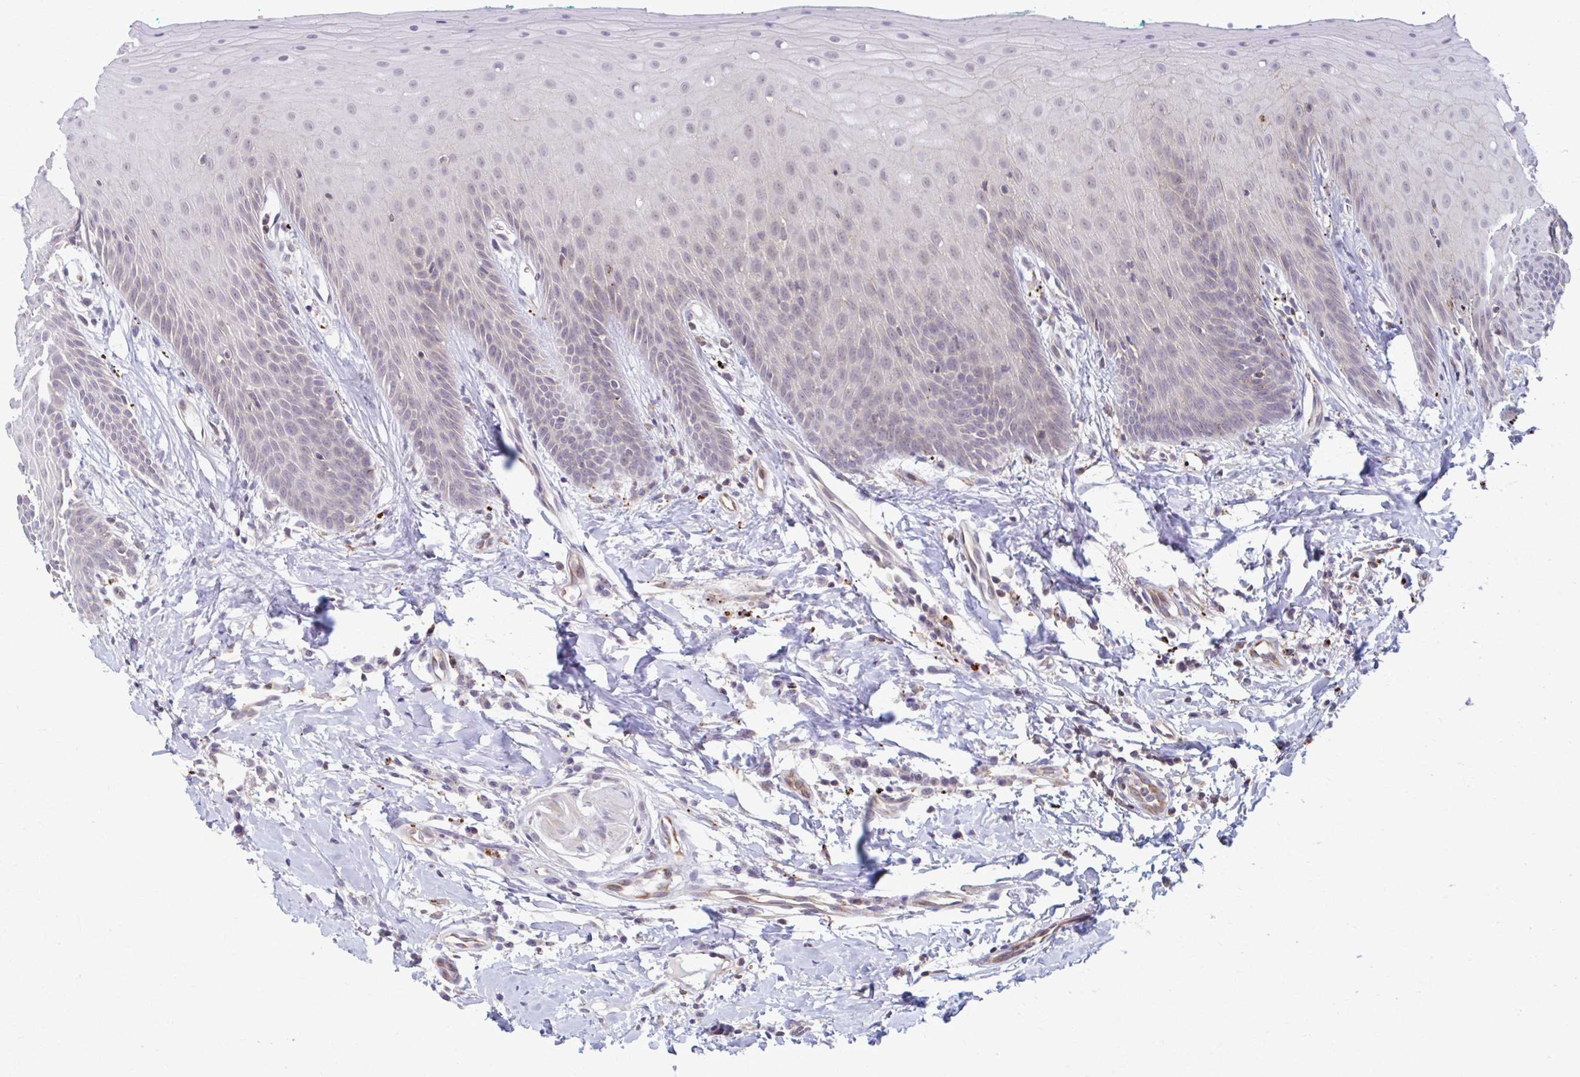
{"staining": {"intensity": "weak", "quantity": "<25%", "location": "cytoplasmic/membranous"}, "tissue": "oral mucosa", "cell_type": "Squamous epithelial cells", "image_type": "normal", "snomed": [{"axis": "morphology", "description": "Normal tissue, NOS"}, {"axis": "topography", "description": "Oral tissue"}, {"axis": "topography", "description": "Tounge, NOS"}], "caption": "The IHC micrograph has no significant staining in squamous epithelial cells of oral mucosa.", "gene": "ADAT3", "patient": {"sex": "female", "age": 62}}